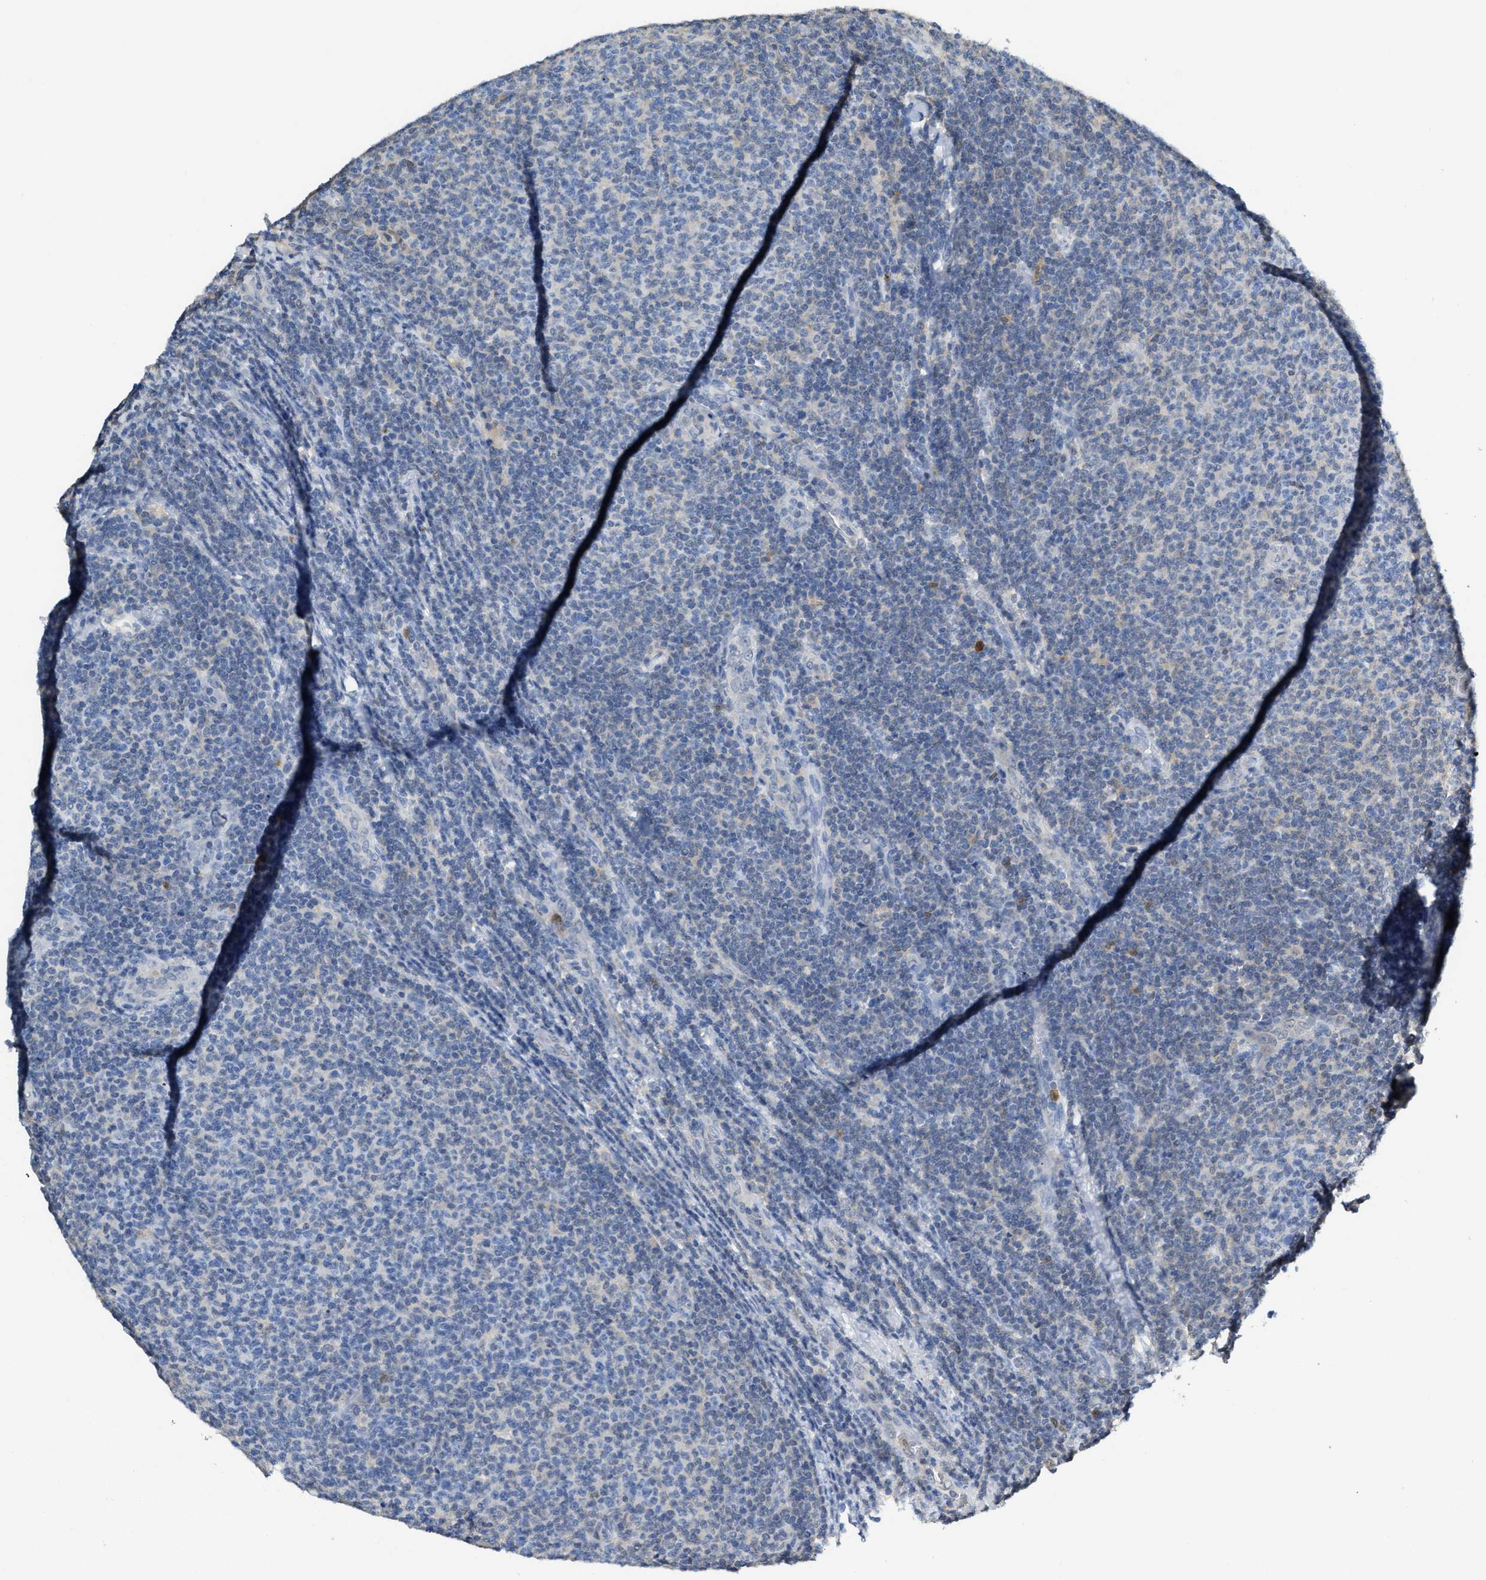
{"staining": {"intensity": "negative", "quantity": "none", "location": "none"}, "tissue": "lymphoma", "cell_type": "Tumor cells", "image_type": "cancer", "snomed": [{"axis": "morphology", "description": "Malignant lymphoma, non-Hodgkin's type, Low grade"}, {"axis": "topography", "description": "Lymph node"}], "caption": "An image of low-grade malignant lymphoma, non-Hodgkin's type stained for a protein demonstrates no brown staining in tumor cells. The staining is performed using DAB brown chromogen with nuclei counter-stained in using hematoxylin.", "gene": "SERPINB1", "patient": {"sex": "male", "age": 66}}